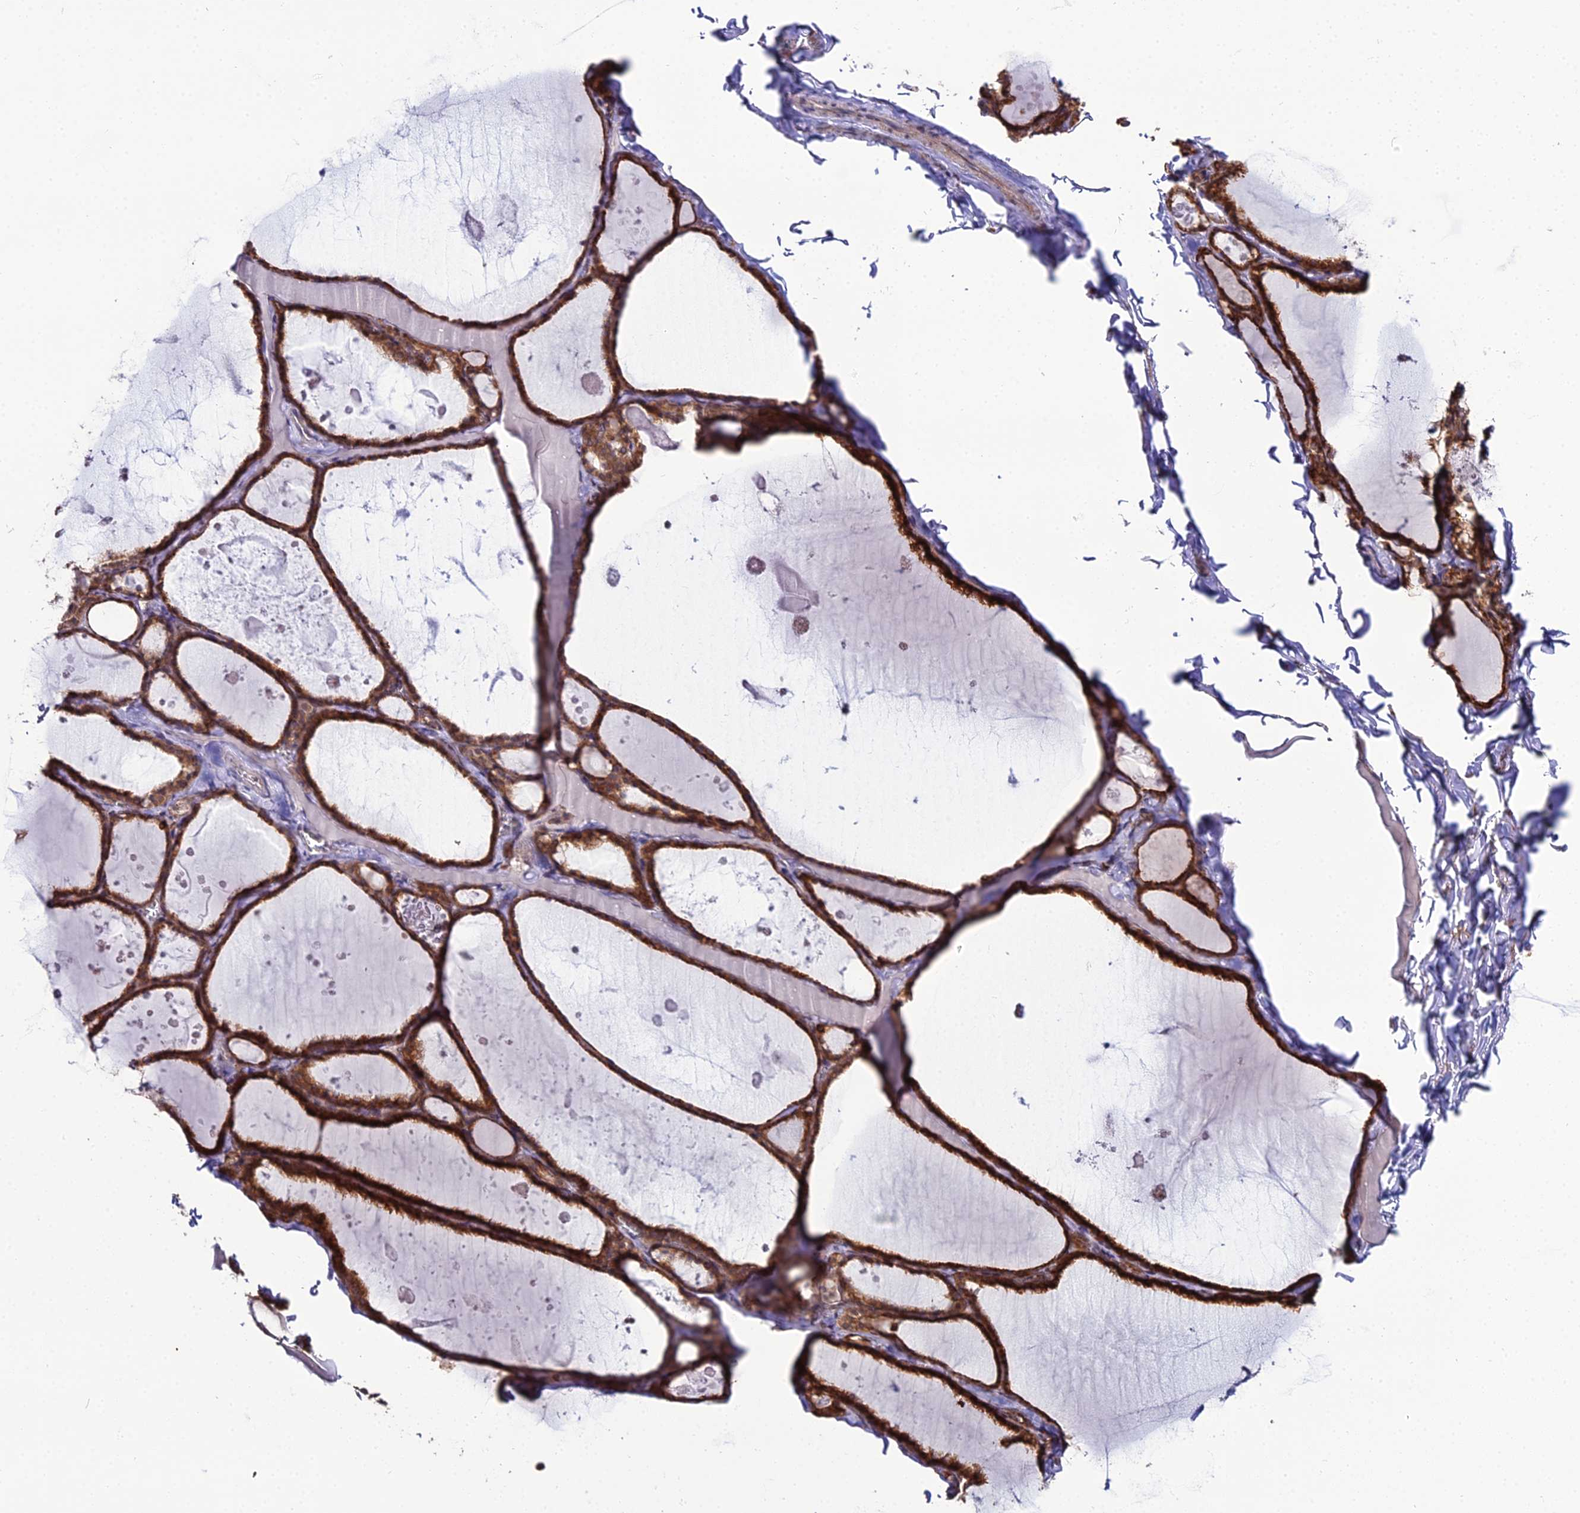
{"staining": {"intensity": "strong", "quantity": ">75%", "location": "cytoplasmic/membranous"}, "tissue": "thyroid gland", "cell_type": "Glandular cells", "image_type": "normal", "snomed": [{"axis": "morphology", "description": "Normal tissue, NOS"}, {"axis": "topography", "description": "Thyroid gland"}], "caption": "Protein analysis of normal thyroid gland shows strong cytoplasmic/membranous staining in about >75% of glandular cells.", "gene": "TROAP", "patient": {"sex": "male", "age": 56}}